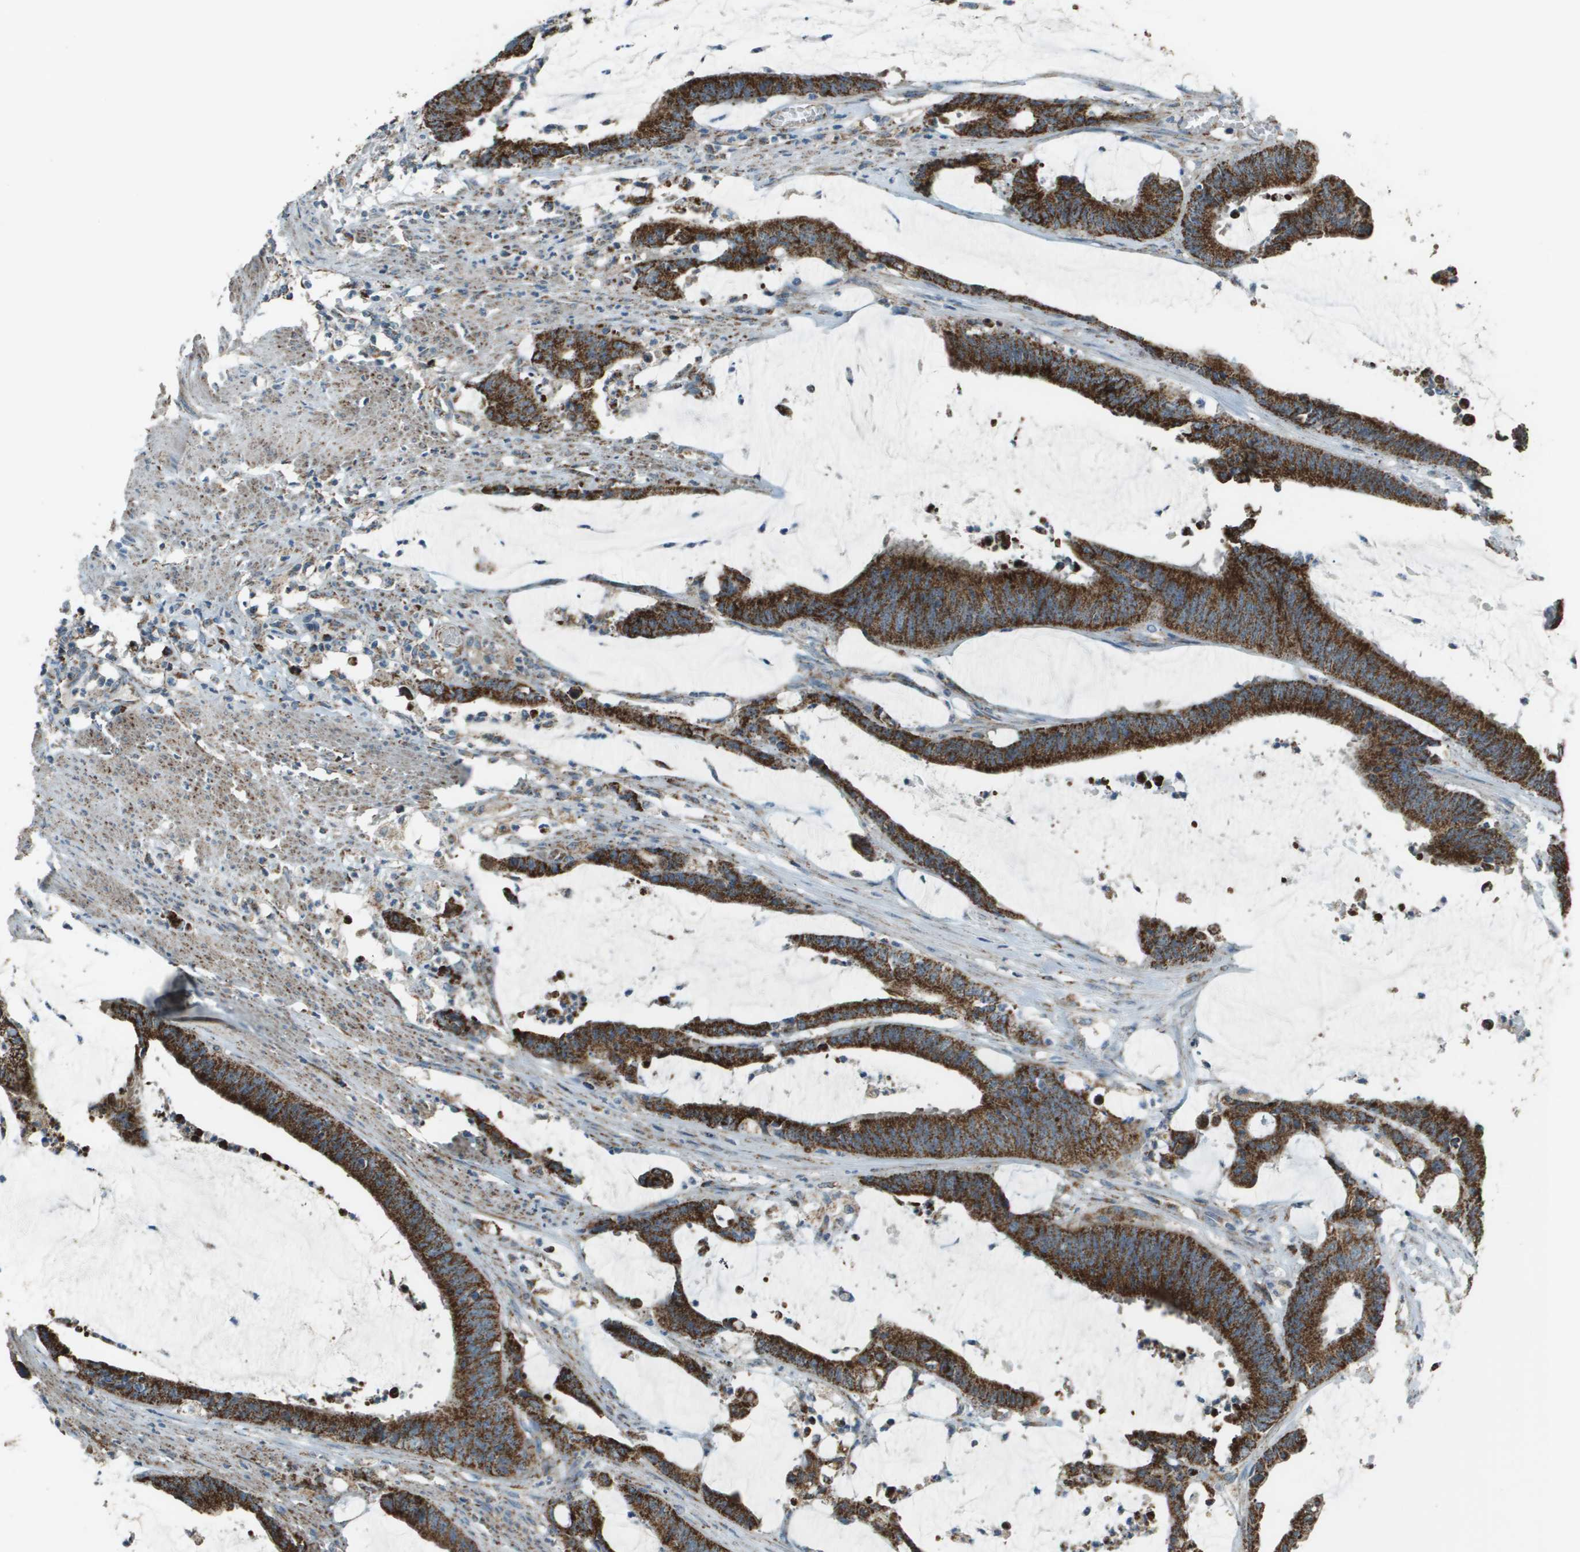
{"staining": {"intensity": "strong", "quantity": ">75%", "location": "cytoplasmic/membranous"}, "tissue": "colorectal cancer", "cell_type": "Tumor cells", "image_type": "cancer", "snomed": [{"axis": "morphology", "description": "Adenocarcinoma, NOS"}, {"axis": "topography", "description": "Rectum"}], "caption": "Brown immunohistochemical staining in colorectal adenocarcinoma demonstrates strong cytoplasmic/membranous staining in about >75% of tumor cells.", "gene": "FH", "patient": {"sex": "female", "age": 66}}